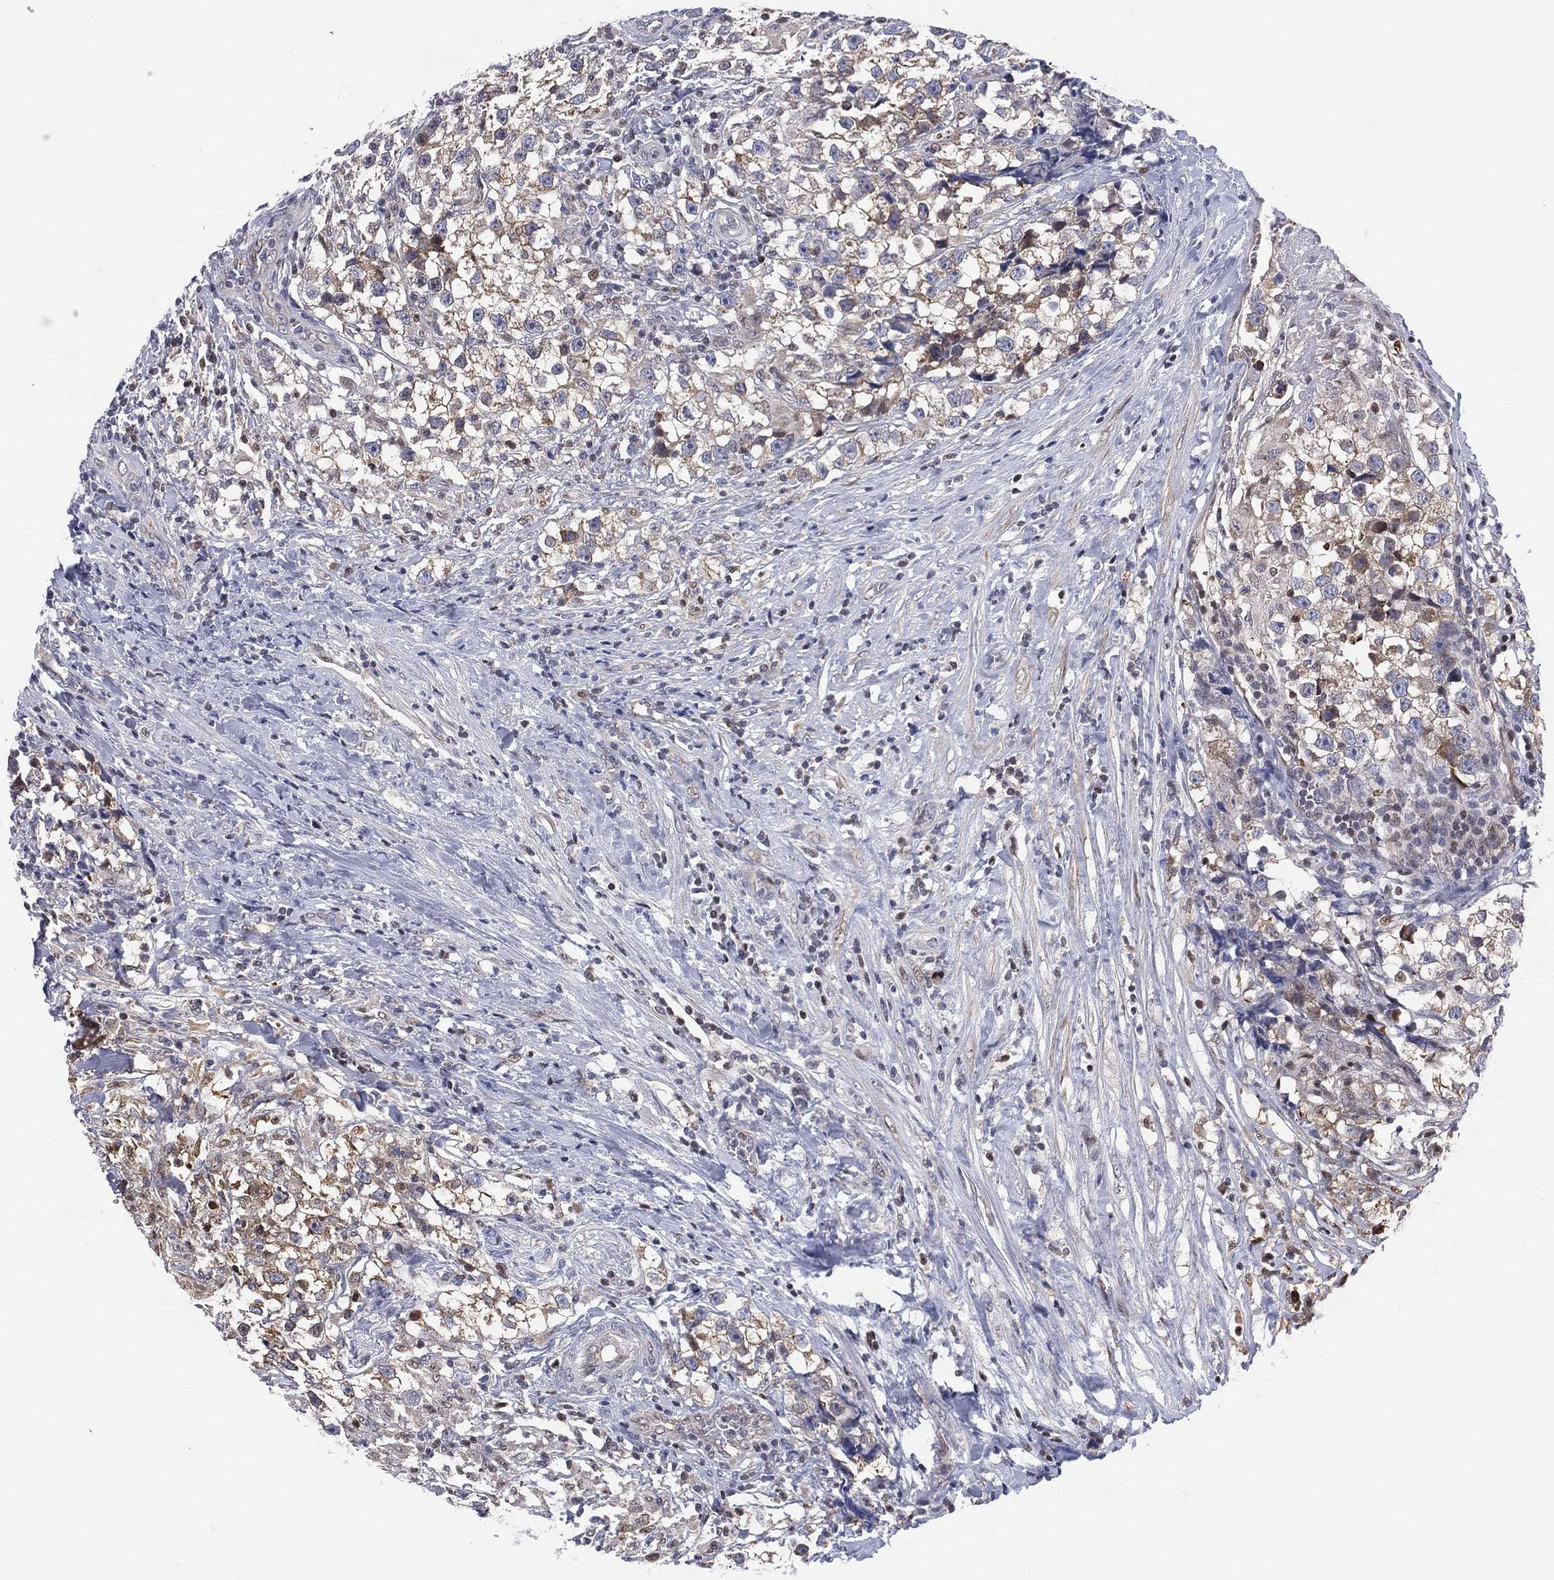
{"staining": {"intensity": "moderate", "quantity": "25%-75%", "location": "cytoplasmic/membranous"}, "tissue": "testis cancer", "cell_type": "Tumor cells", "image_type": "cancer", "snomed": [{"axis": "morphology", "description": "Seminoma, NOS"}, {"axis": "topography", "description": "Testis"}], "caption": "Testis cancer (seminoma) stained with a brown dye demonstrates moderate cytoplasmic/membranous positive expression in about 25%-75% of tumor cells.", "gene": "SLC4A4", "patient": {"sex": "male", "age": 46}}